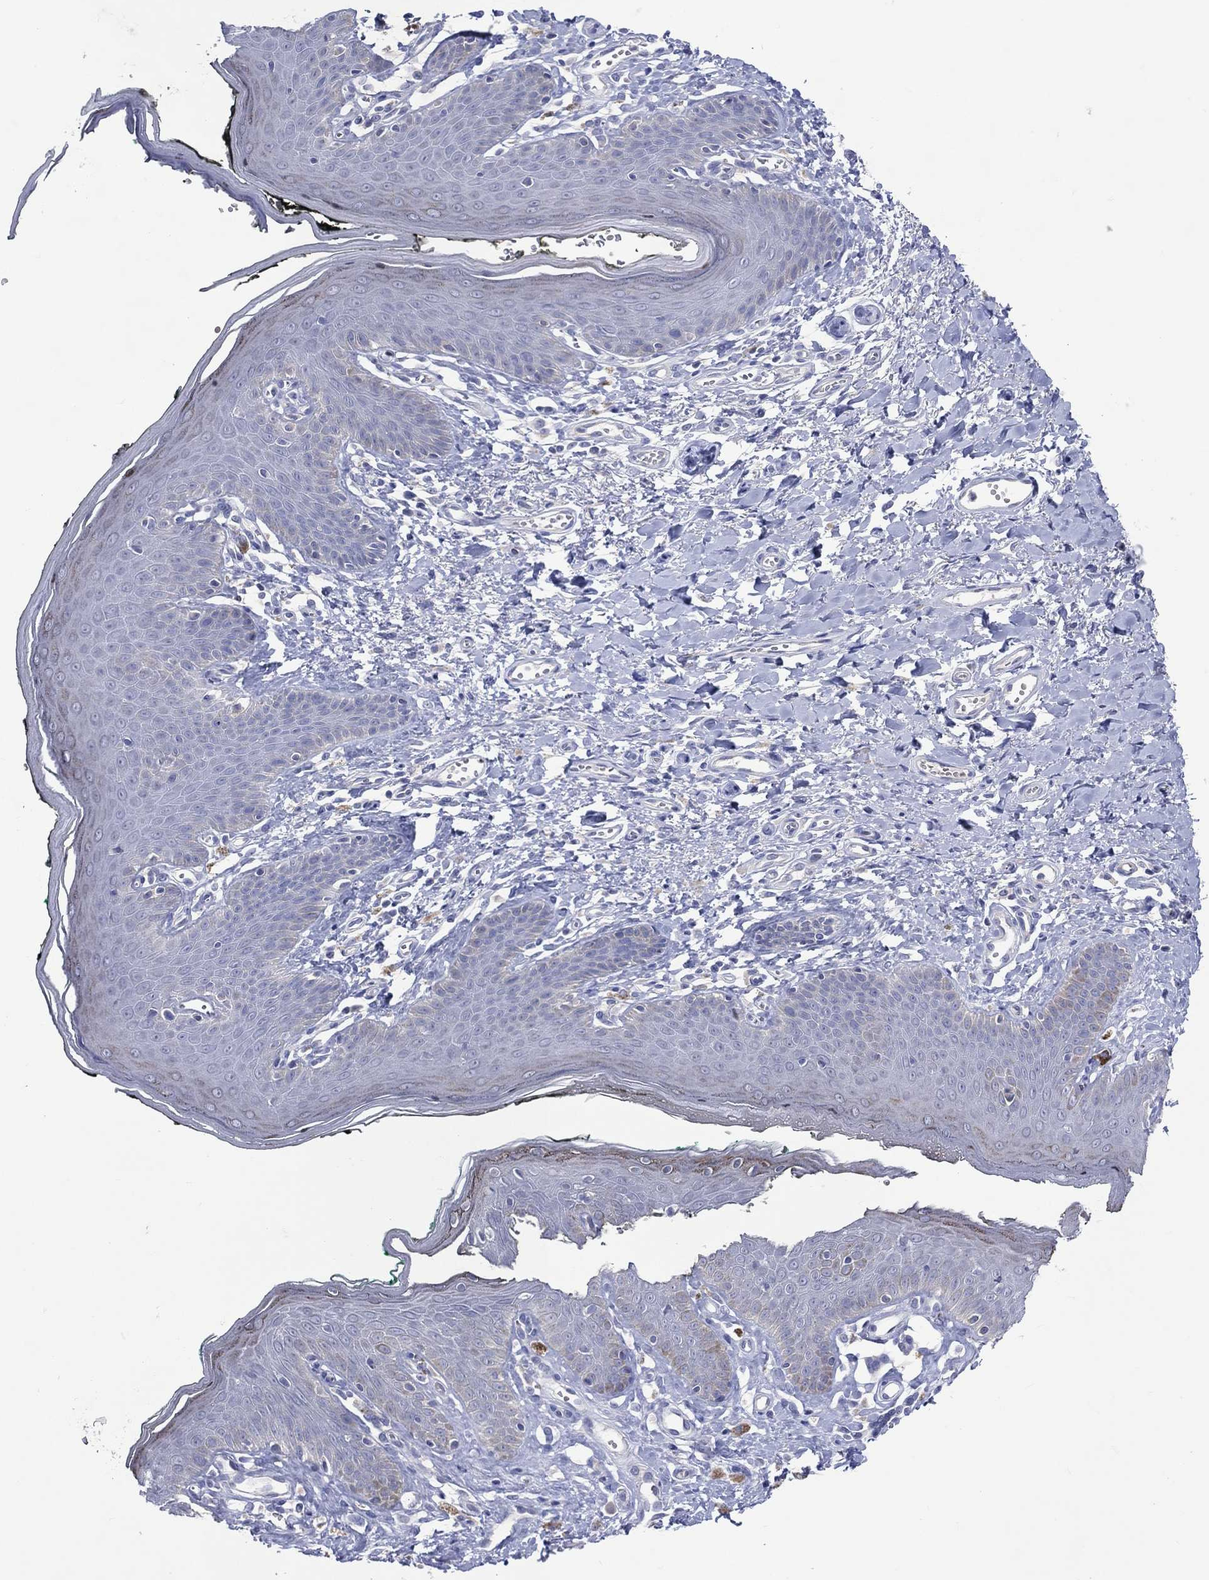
{"staining": {"intensity": "negative", "quantity": "none", "location": "none"}, "tissue": "vagina", "cell_type": "Squamous epithelial cells", "image_type": "normal", "snomed": [{"axis": "morphology", "description": "Normal tissue, NOS"}, {"axis": "topography", "description": "Vagina"}], "caption": "A photomicrograph of human vagina is negative for staining in squamous epithelial cells. (Brightfield microscopy of DAB (3,3'-diaminobenzidine) immunohistochemistry at high magnification).", "gene": "DNAH6", "patient": {"sex": "female", "age": 66}}